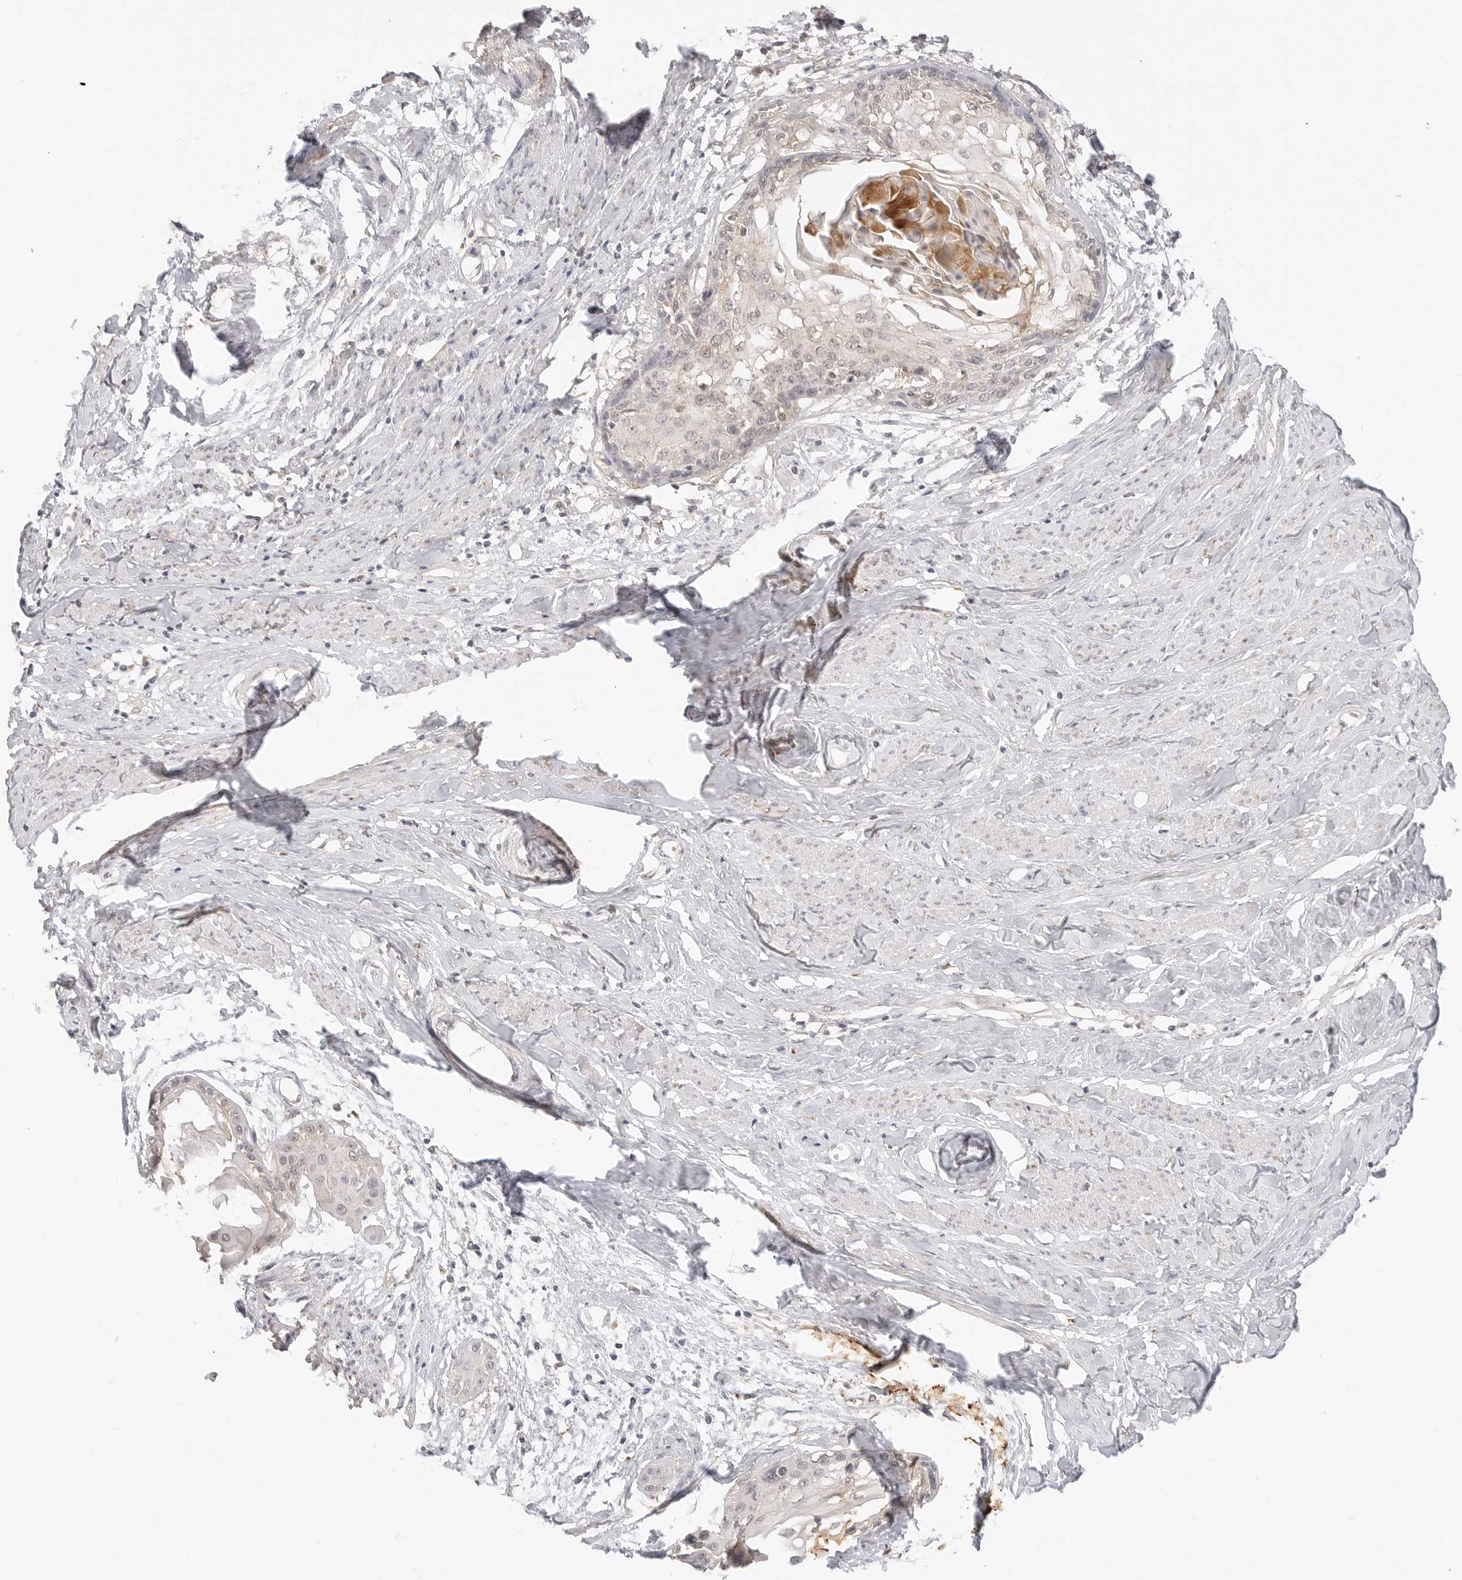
{"staining": {"intensity": "negative", "quantity": "none", "location": "none"}, "tissue": "cervical cancer", "cell_type": "Tumor cells", "image_type": "cancer", "snomed": [{"axis": "morphology", "description": "Squamous cell carcinoma, NOS"}, {"axis": "topography", "description": "Cervix"}], "caption": "Immunohistochemical staining of human squamous cell carcinoma (cervical) reveals no significant positivity in tumor cells.", "gene": "EPHA1", "patient": {"sex": "female", "age": 57}}